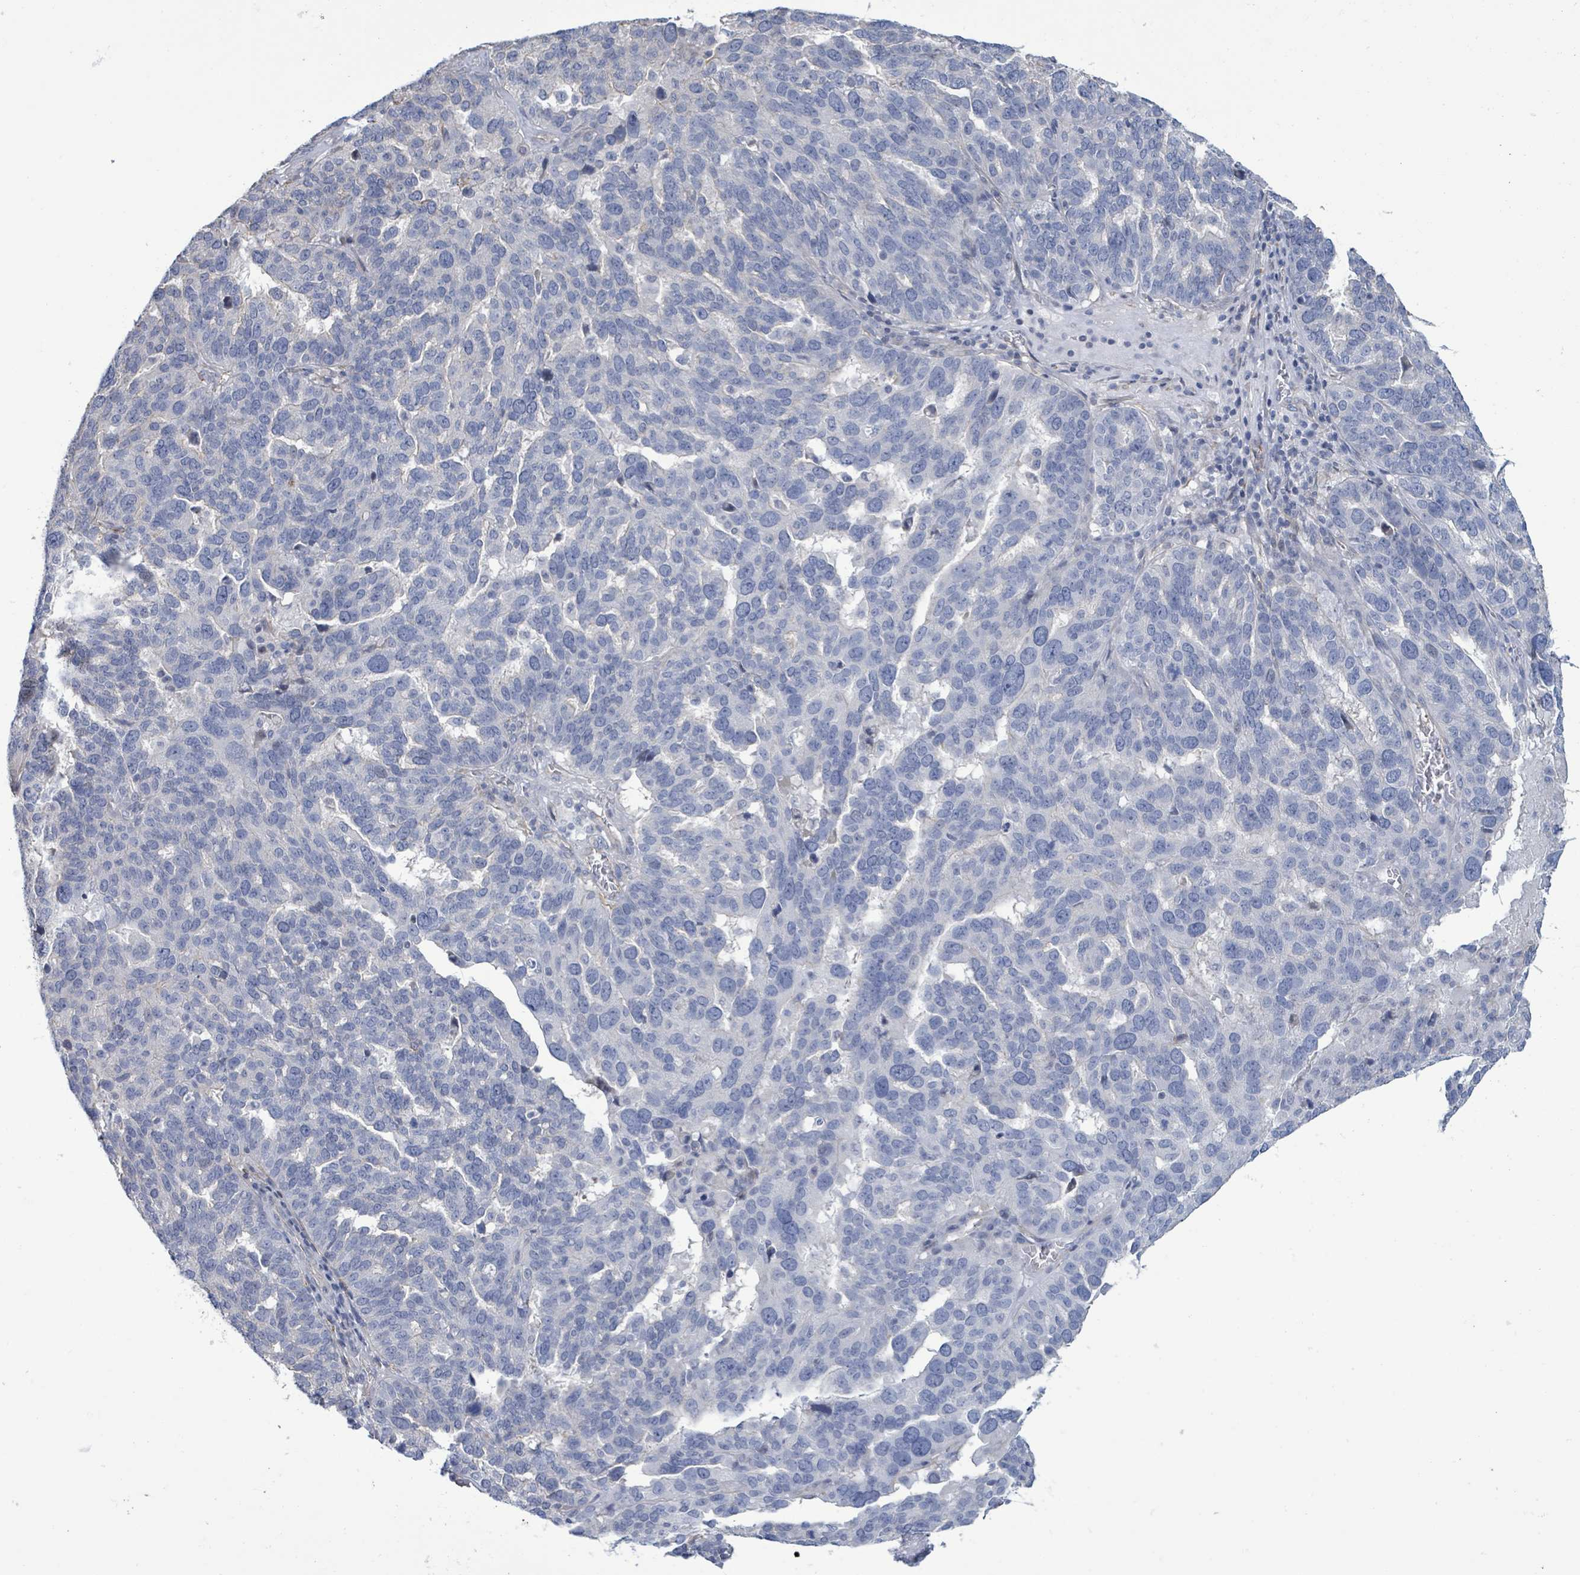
{"staining": {"intensity": "negative", "quantity": "none", "location": "none"}, "tissue": "ovarian cancer", "cell_type": "Tumor cells", "image_type": "cancer", "snomed": [{"axis": "morphology", "description": "Cystadenocarcinoma, serous, NOS"}, {"axis": "topography", "description": "Ovary"}], "caption": "A high-resolution histopathology image shows immunohistochemistry staining of ovarian serous cystadenocarcinoma, which exhibits no significant positivity in tumor cells. (DAB immunohistochemistry (IHC), high magnification).", "gene": "DMRTC1B", "patient": {"sex": "female", "age": 59}}